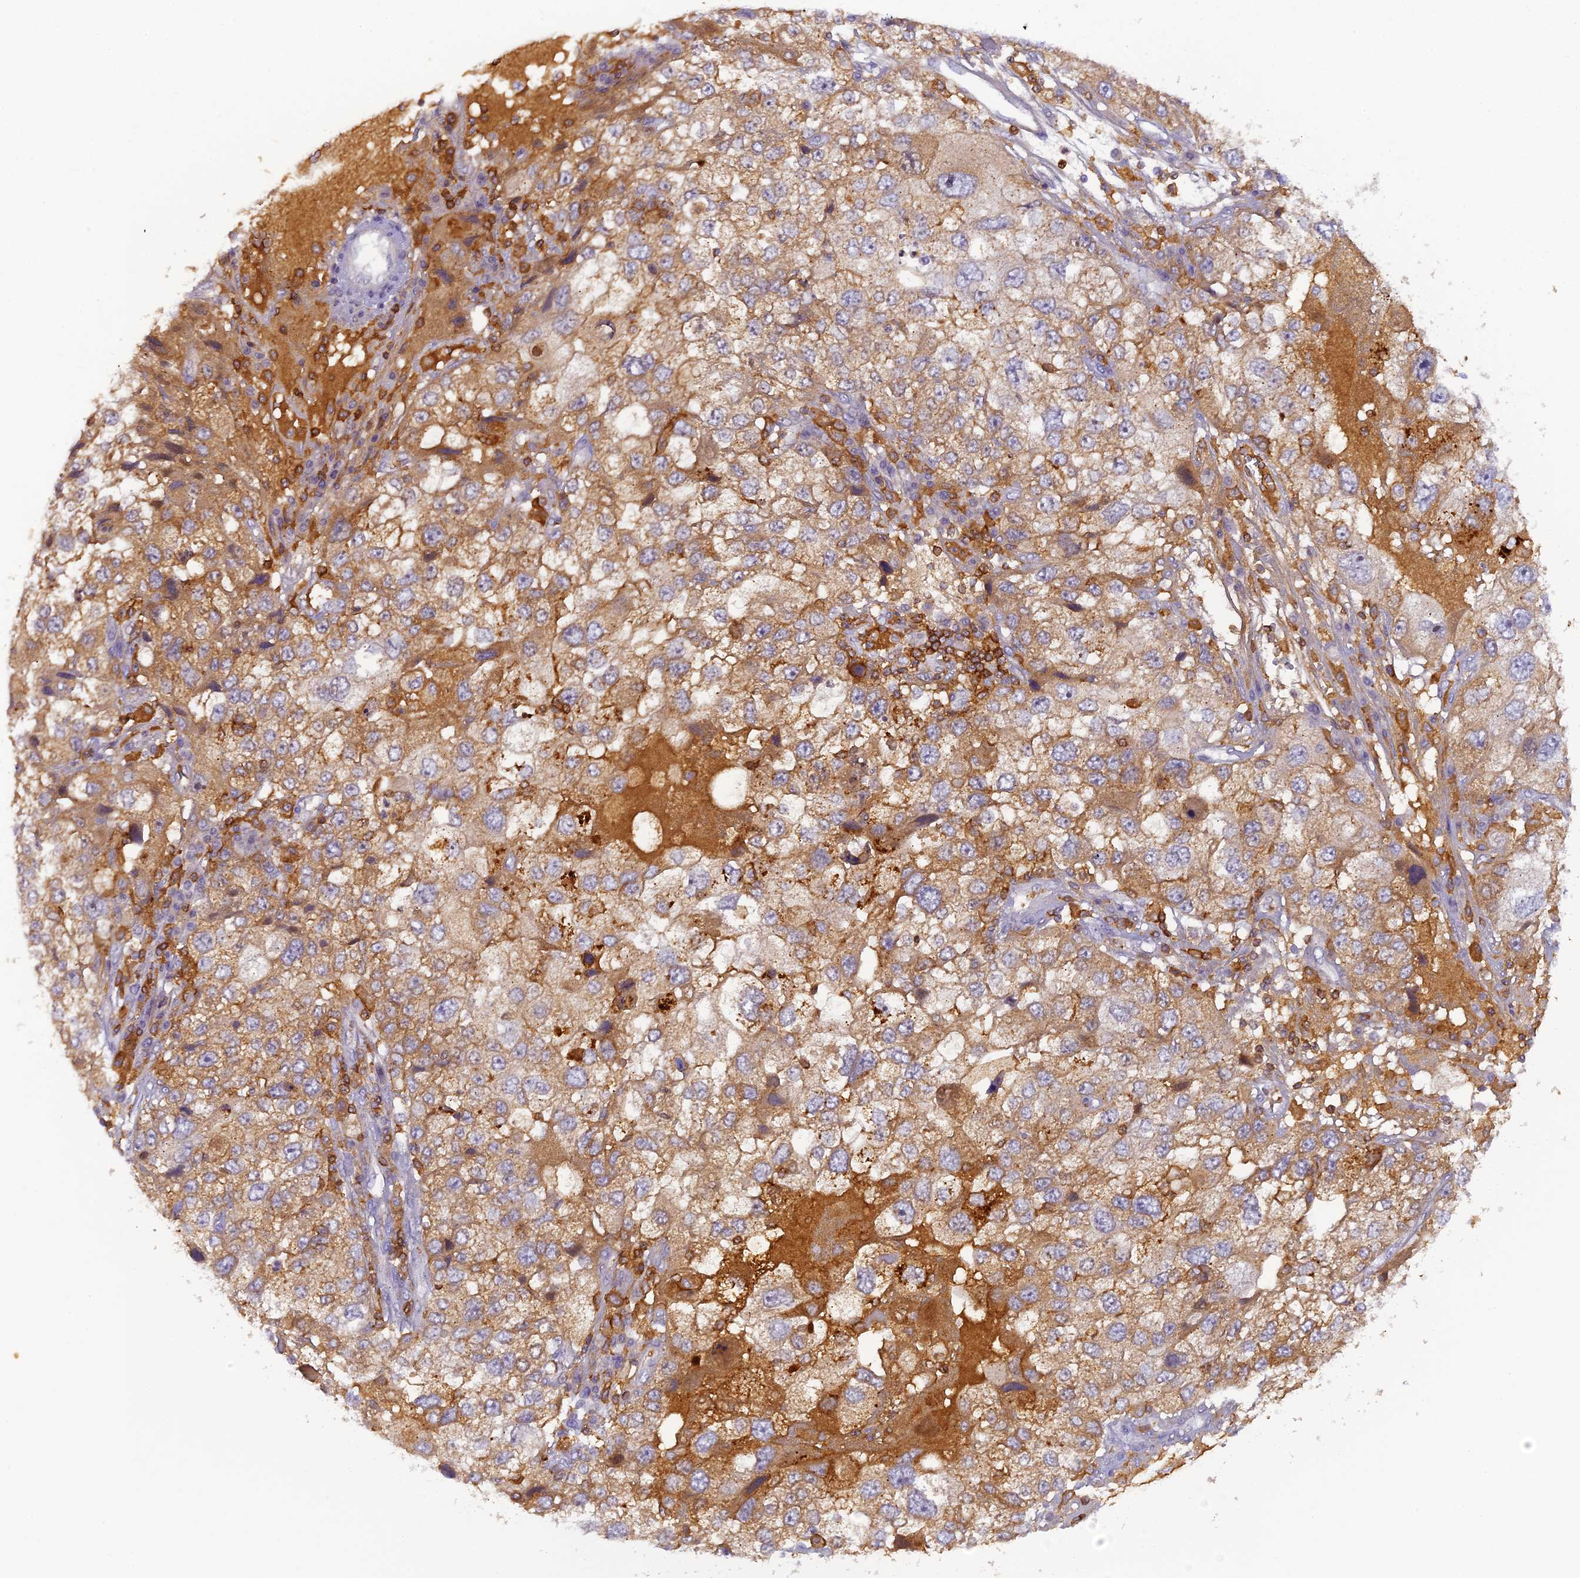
{"staining": {"intensity": "moderate", "quantity": "25%-75%", "location": "cytoplasmic/membranous"}, "tissue": "endometrial cancer", "cell_type": "Tumor cells", "image_type": "cancer", "snomed": [{"axis": "morphology", "description": "Adenocarcinoma, NOS"}, {"axis": "topography", "description": "Endometrium"}], "caption": "Protein staining shows moderate cytoplasmic/membranous expression in approximately 25%-75% of tumor cells in endometrial cancer.", "gene": "FYB1", "patient": {"sex": "female", "age": 49}}